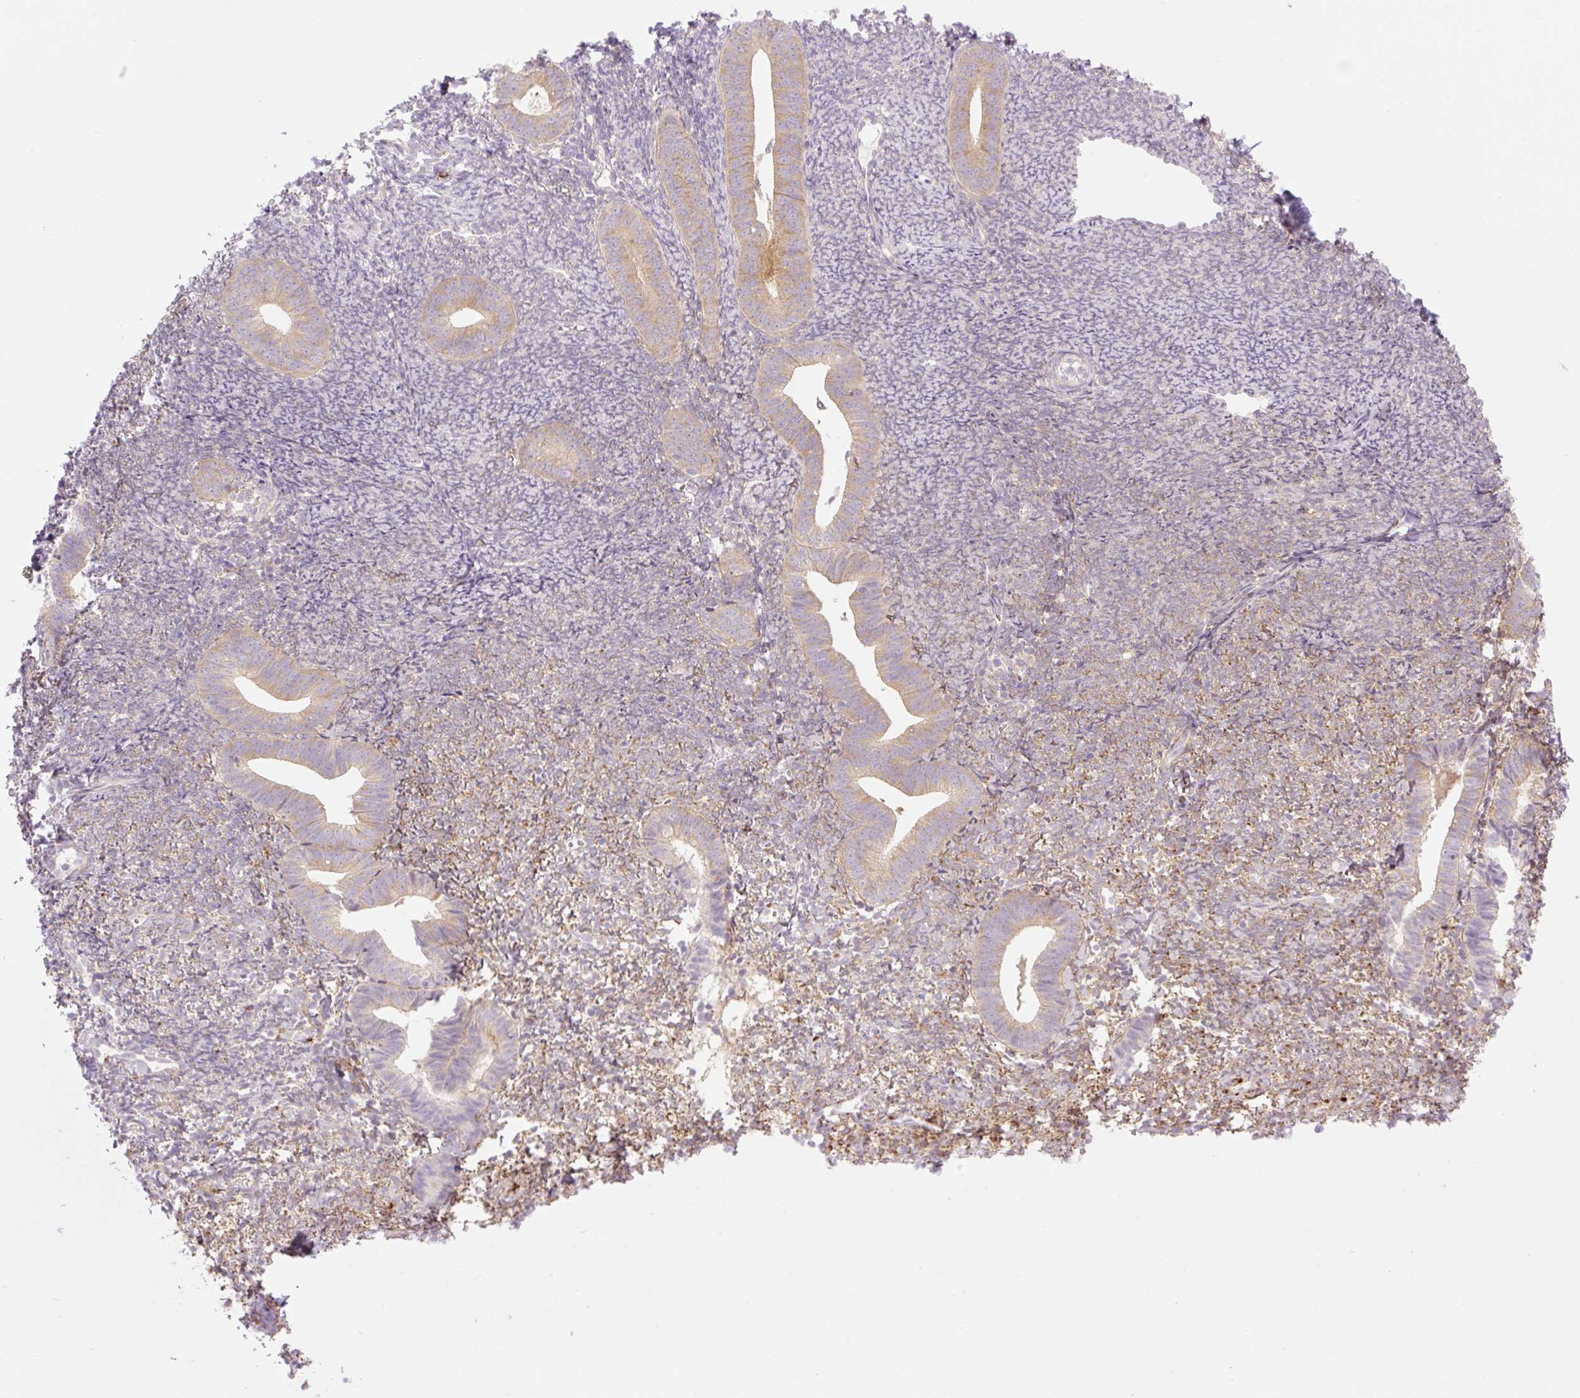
{"staining": {"intensity": "moderate", "quantity": "25%-75%", "location": "cytoplasmic/membranous"}, "tissue": "endometrium", "cell_type": "Cells in endometrial stroma", "image_type": "normal", "snomed": [{"axis": "morphology", "description": "Normal tissue, NOS"}, {"axis": "topography", "description": "Endometrium"}], "caption": "Unremarkable endometrium was stained to show a protein in brown. There is medium levels of moderate cytoplasmic/membranous staining in approximately 25%-75% of cells in endometrial stroma.", "gene": "COL5A1", "patient": {"sex": "female", "age": 39}}